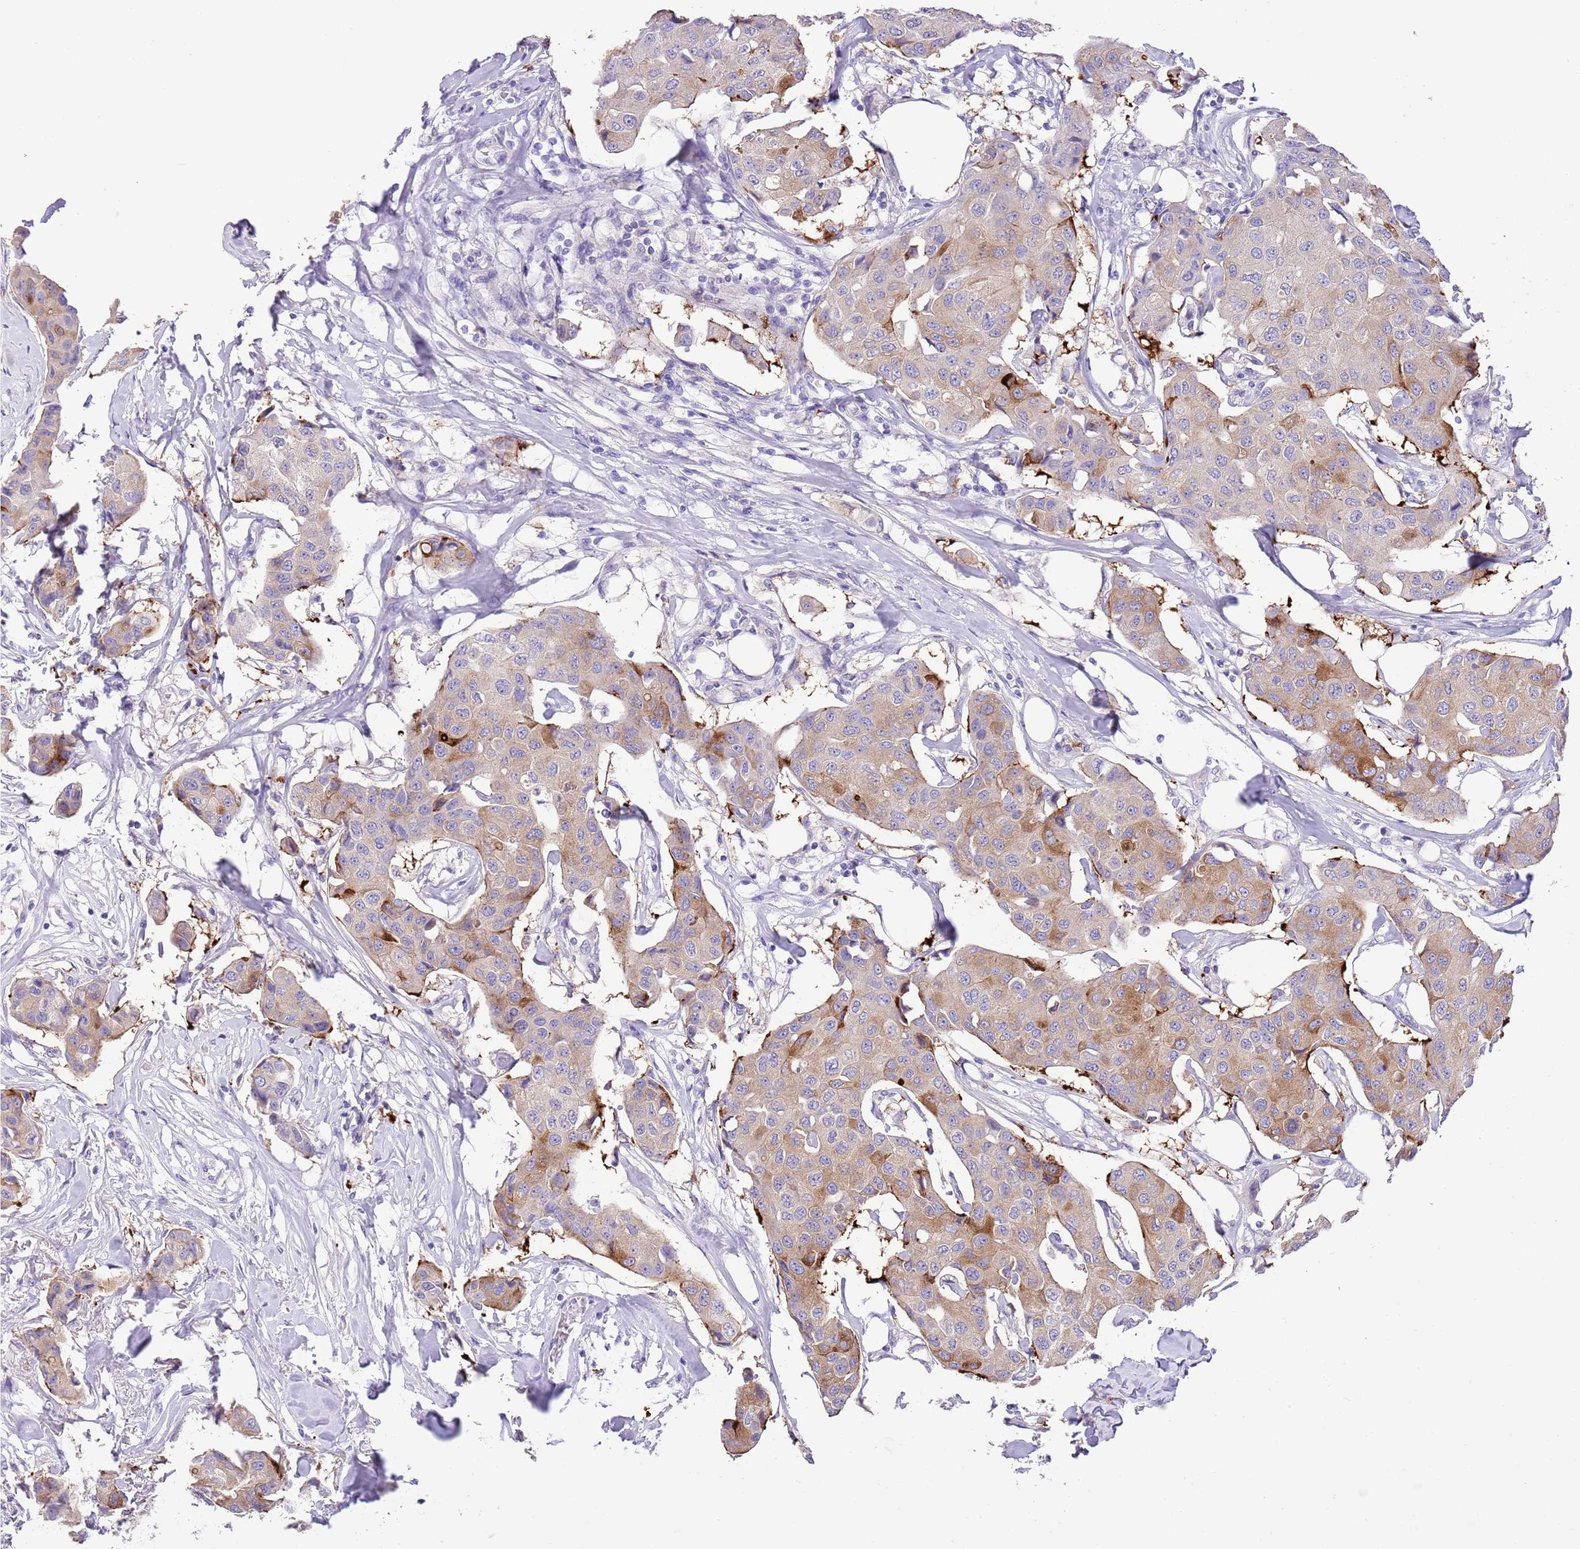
{"staining": {"intensity": "moderate", "quantity": "25%-75%", "location": "cytoplasmic/membranous"}, "tissue": "breast cancer", "cell_type": "Tumor cells", "image_type": "cancer", "snomed": [{"axis": "morphology", "description": "Duct carcinoma"}, {"axis": "topography", "description": "Breast"}], "caption": "Moderate cytoplasmic/membranous protein staining is present in approximately 25%-75% of tumor cells in breast cancer.", "gene": "CLEC2A", "patient": {"sex": "female", "age": 80}}